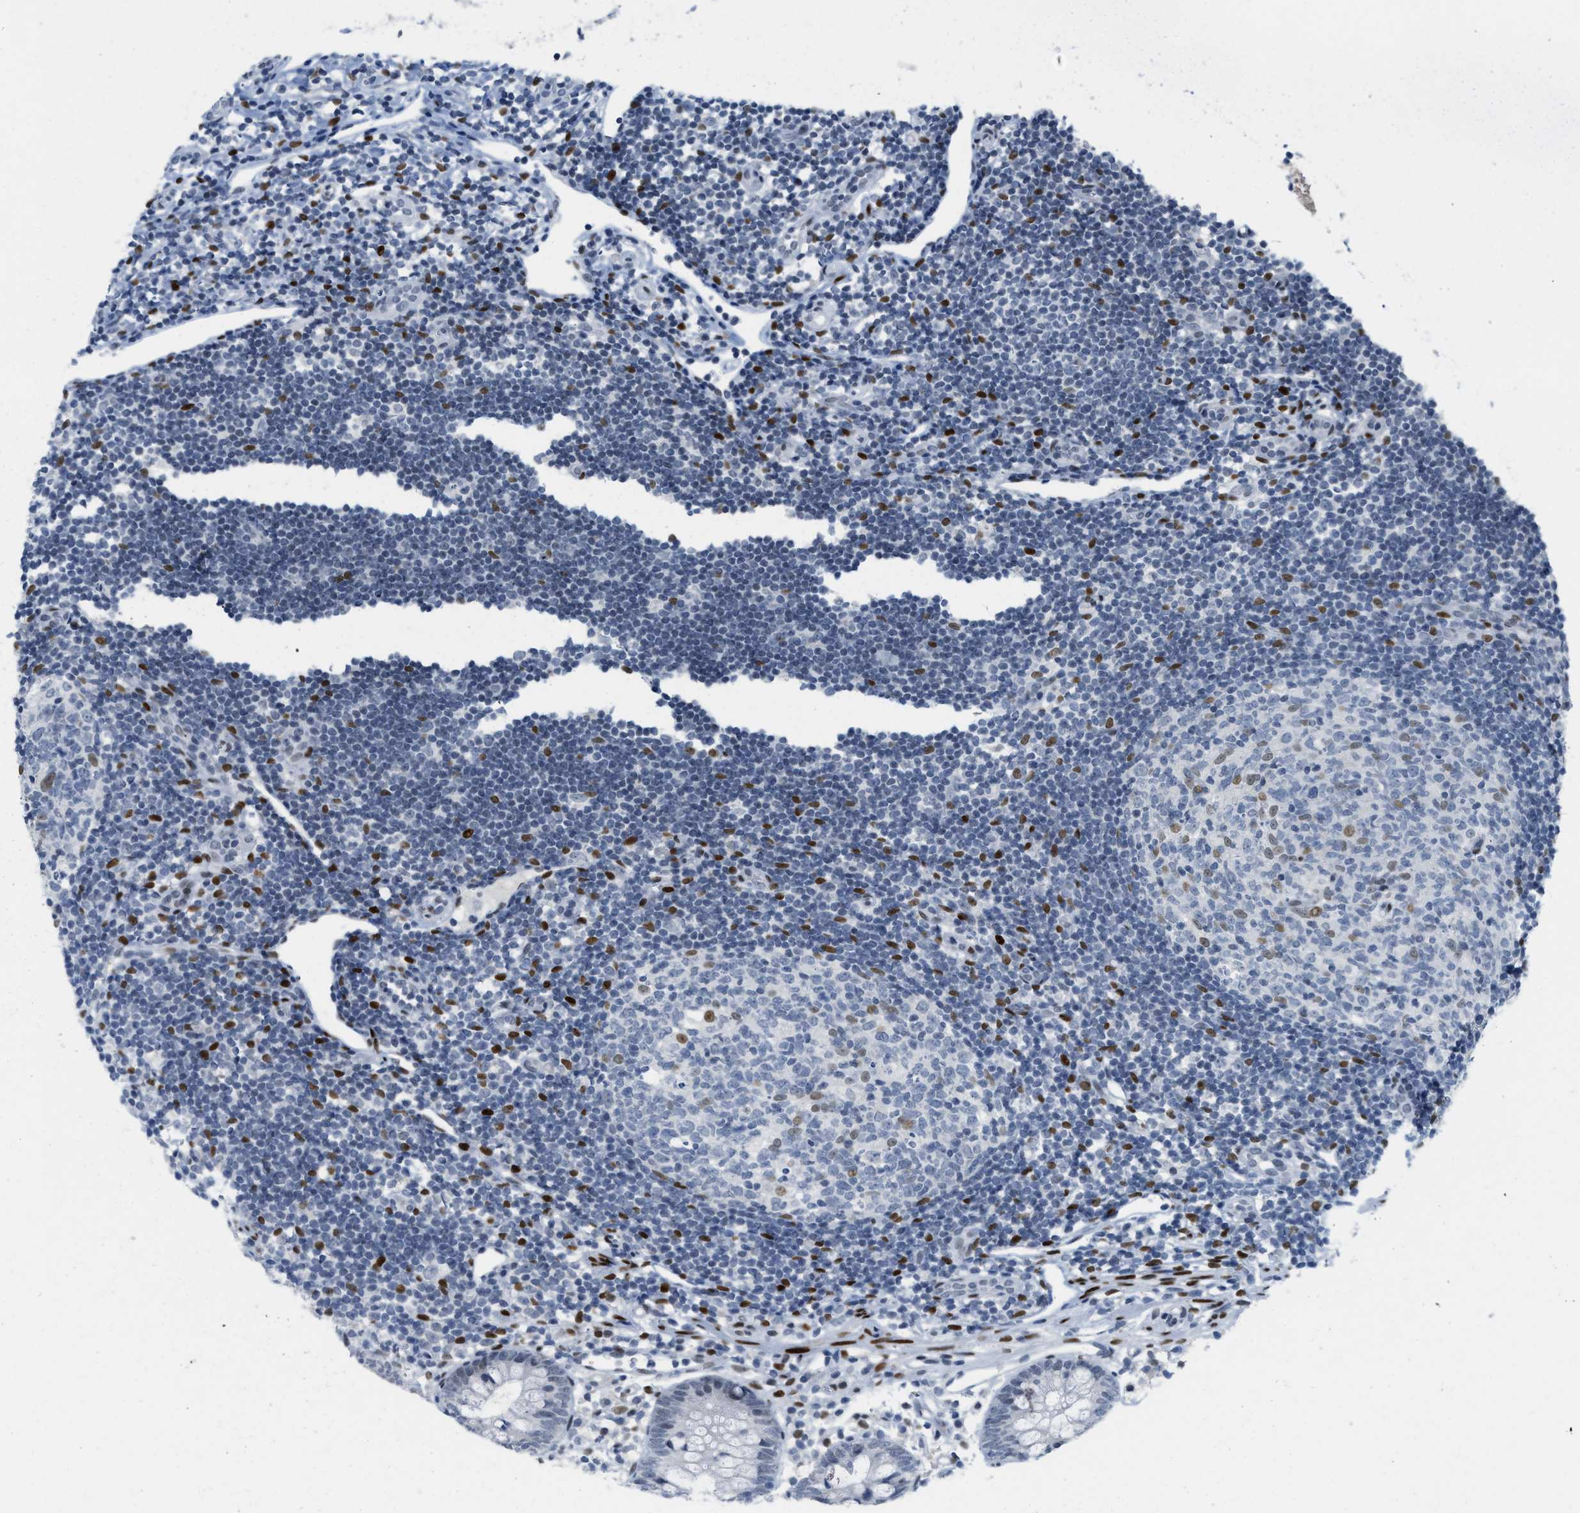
{"staining": {"intensity": "negative", "quantity": "none", "location": "none"}, "tissue": "appendix", "cell_type": "Glandular cells", "image_type": "normal", "snomed": [{"axis": "morphology", "description": "Normal tissue, NOS"}, {"axis": "topography", "description": "Appendix"}], "caption": "Immunohistochemistry of normal appendix shows no positivity in glandular cells.", "gene": "PBX1", "patient": {"sex": "female", "age": 20}}